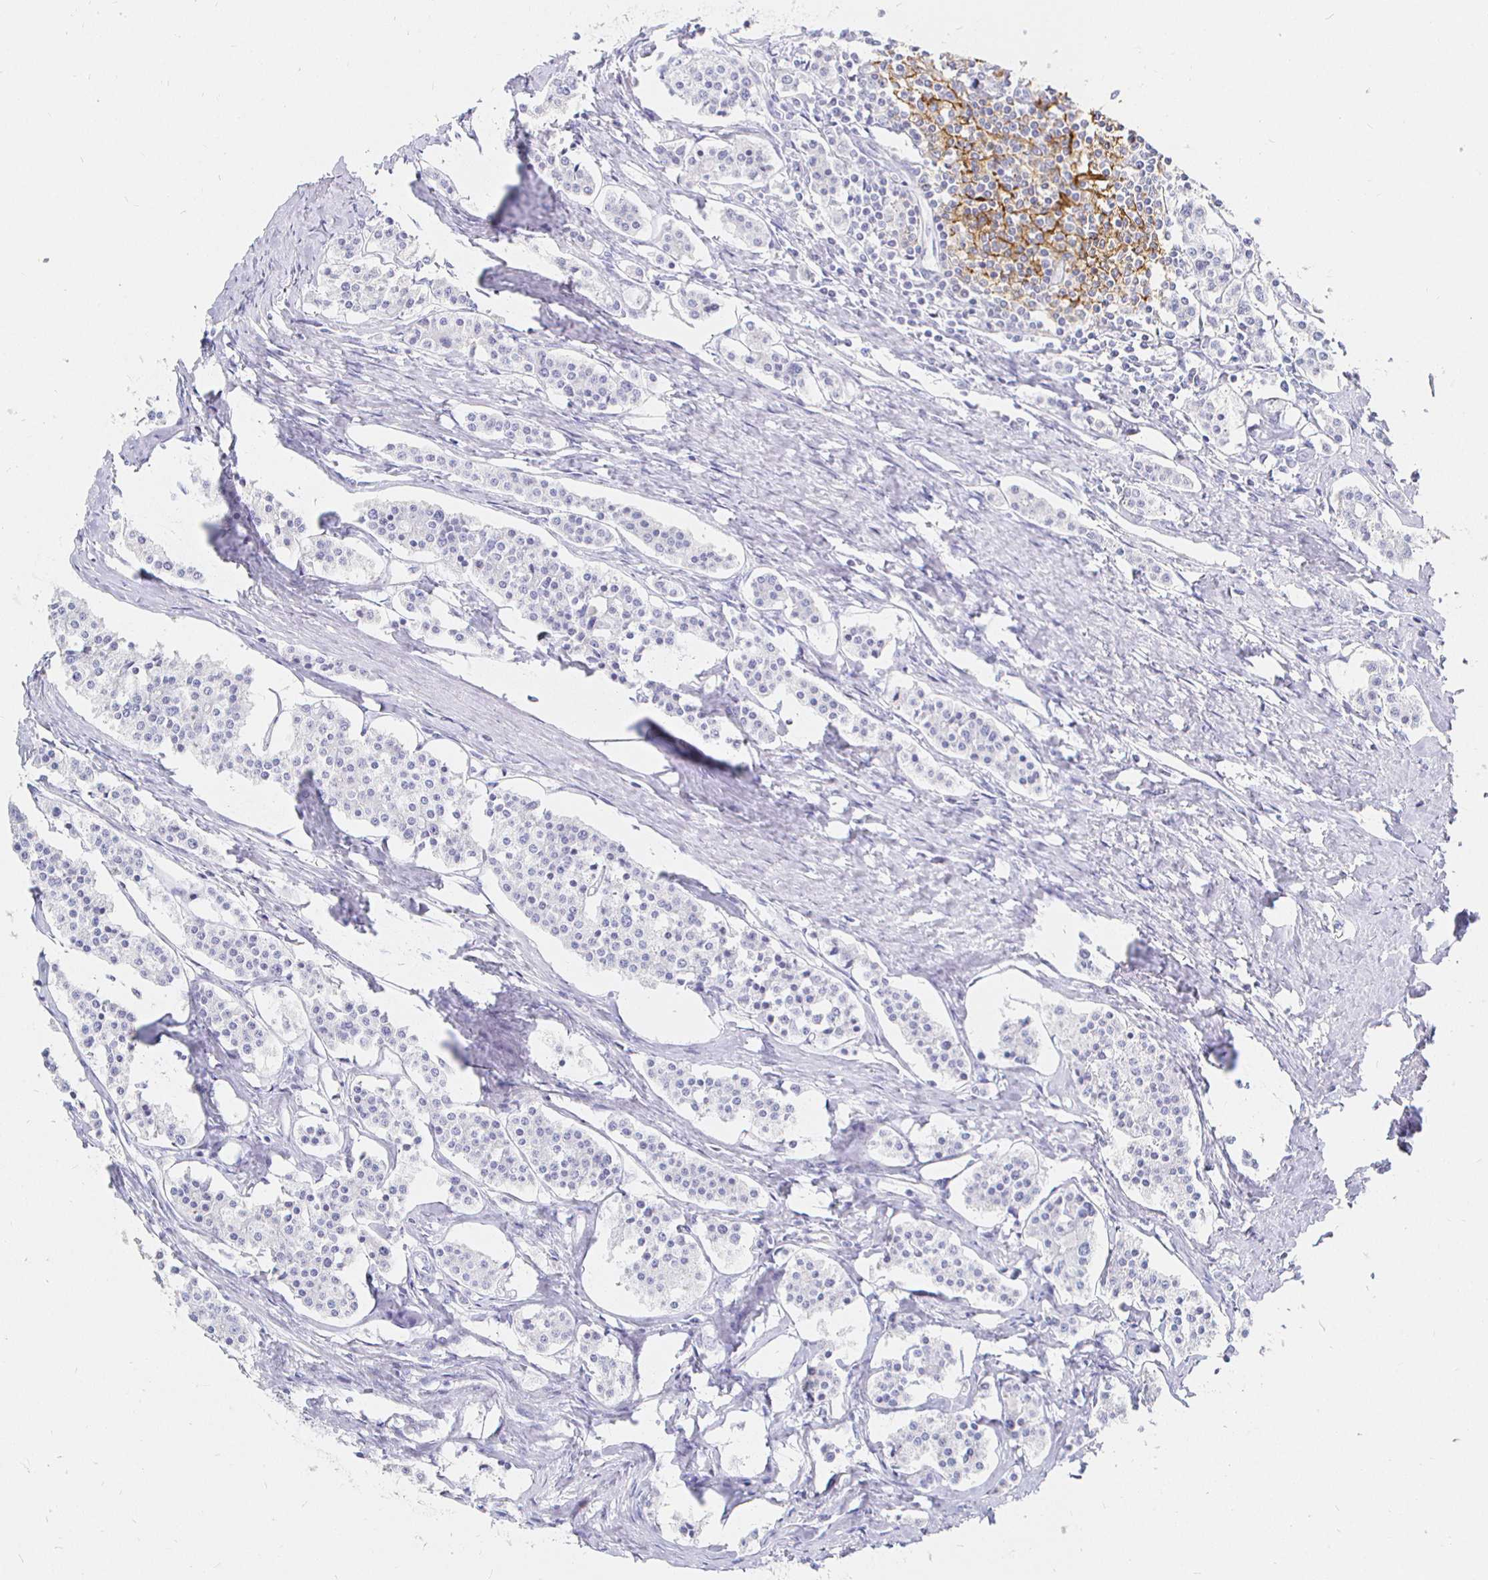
{"staining": {"intensity": "negative", "quantity": "none", "location": "none"}, "tissue": "carcinoid", "cell_type": "Tumor cells", "image_type": "cancer", "snomed": [{"axis": "morphology", "description": "Carcinoid, malignant, NOS"}, {"axis": "topography", "description": "Small intestine"}], "caption": "Carcinoid was stained to show a protein in brown. There is no significant staining in tumor cells. The staining was performed using DAB (3,3'-diaminobenzidine) to visualize the protein expression in brown, while the nuclei were stained in blue with hematoxylin (Magnification: 20x).", "gene": "CR2", "patient": {"sex": "male", "age": 63}}